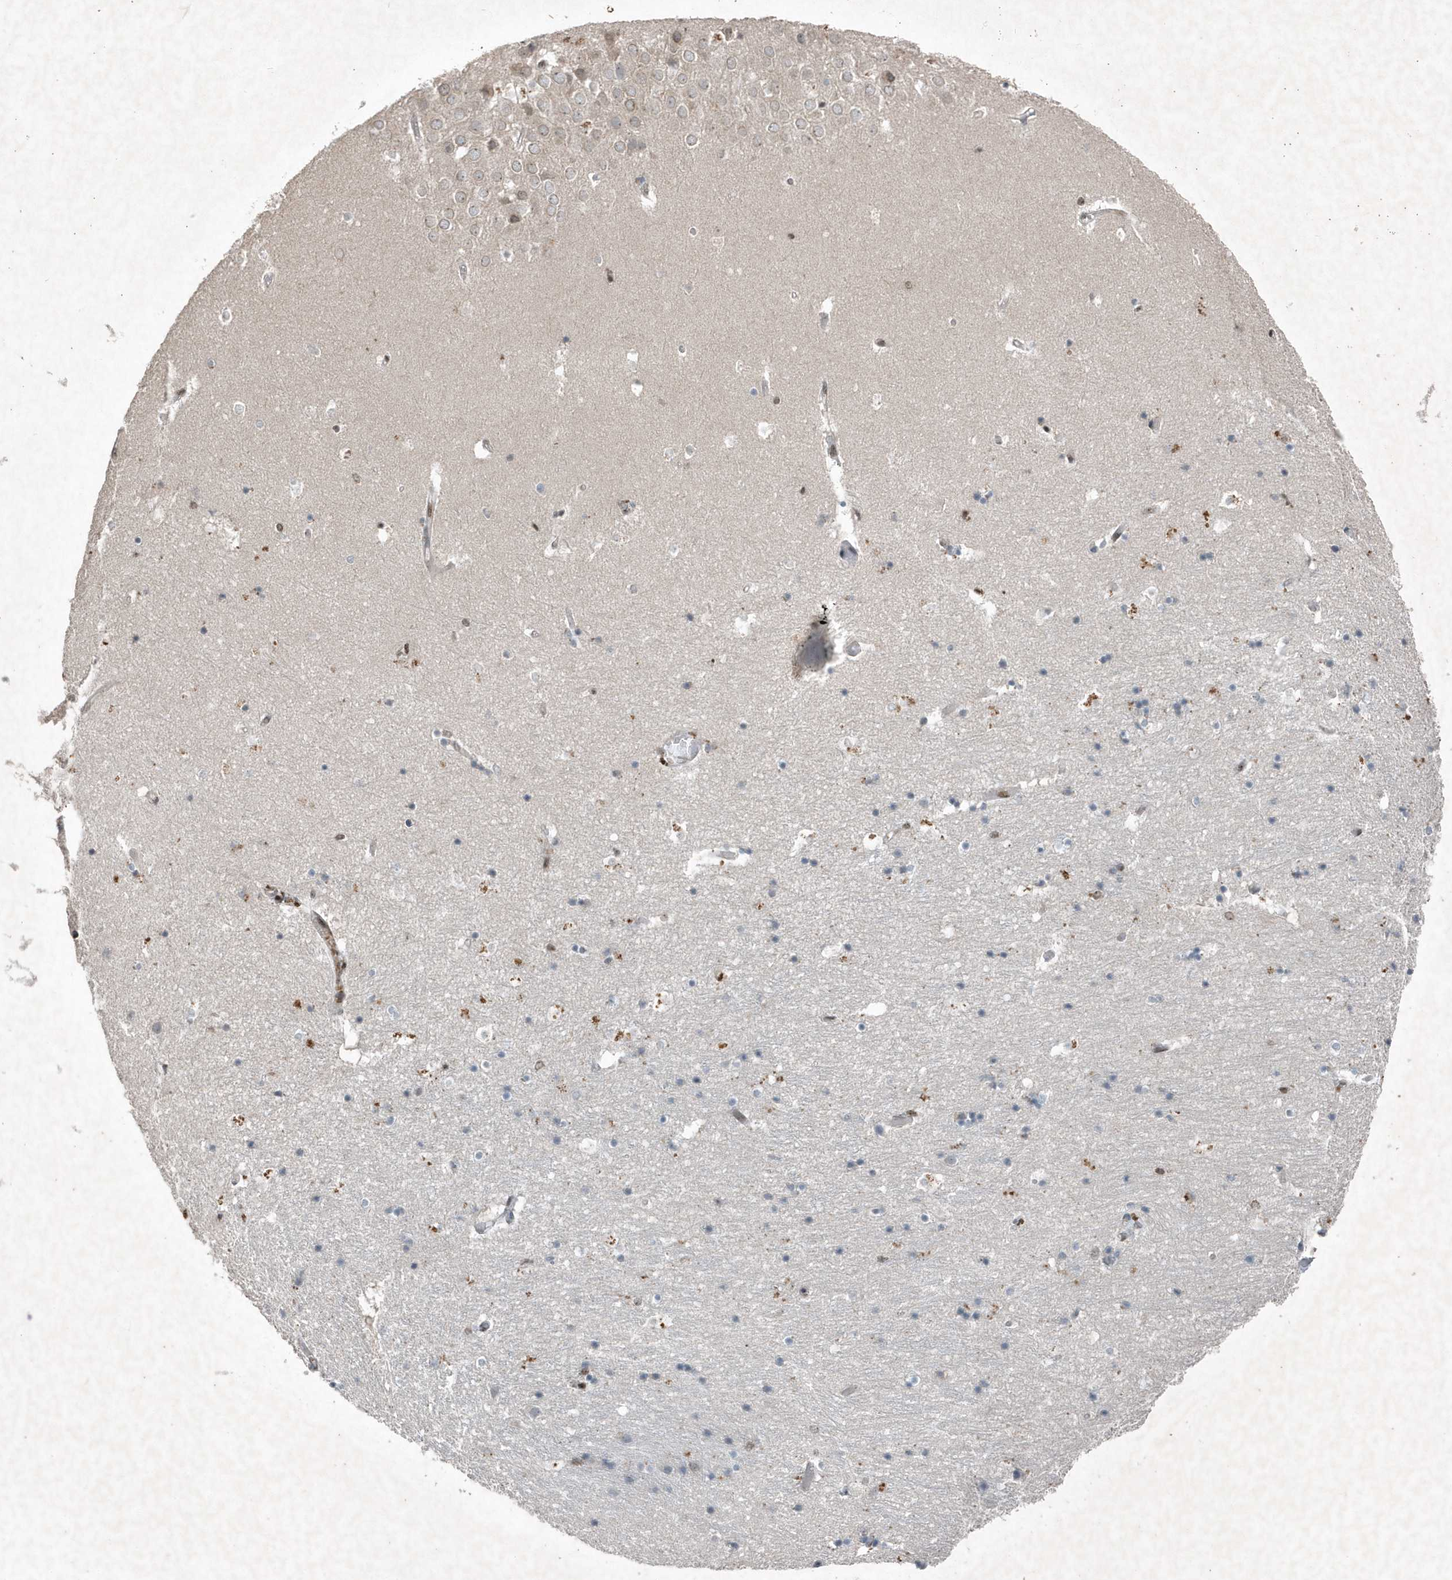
{"staining": {"intensity": "negative", "quantity": "none", "location": "none"}, "tissue": "hippocampus", "cell_type": "Glial cells", "image_type": "normal", "snomed": [{"axis": "morphology", "description": "Normal tissue, NOS"}, {"axis": "topography", "description": "Hippocampus"}], "caption": "IHC image of normal hippocampus: hippocampus stained with DAB (3,3'-diaminobenzidine) exhibits no significant protein staining in glial cells.", "gene": "QTRT2", "patient": {"sex": "female", "age": 52}}